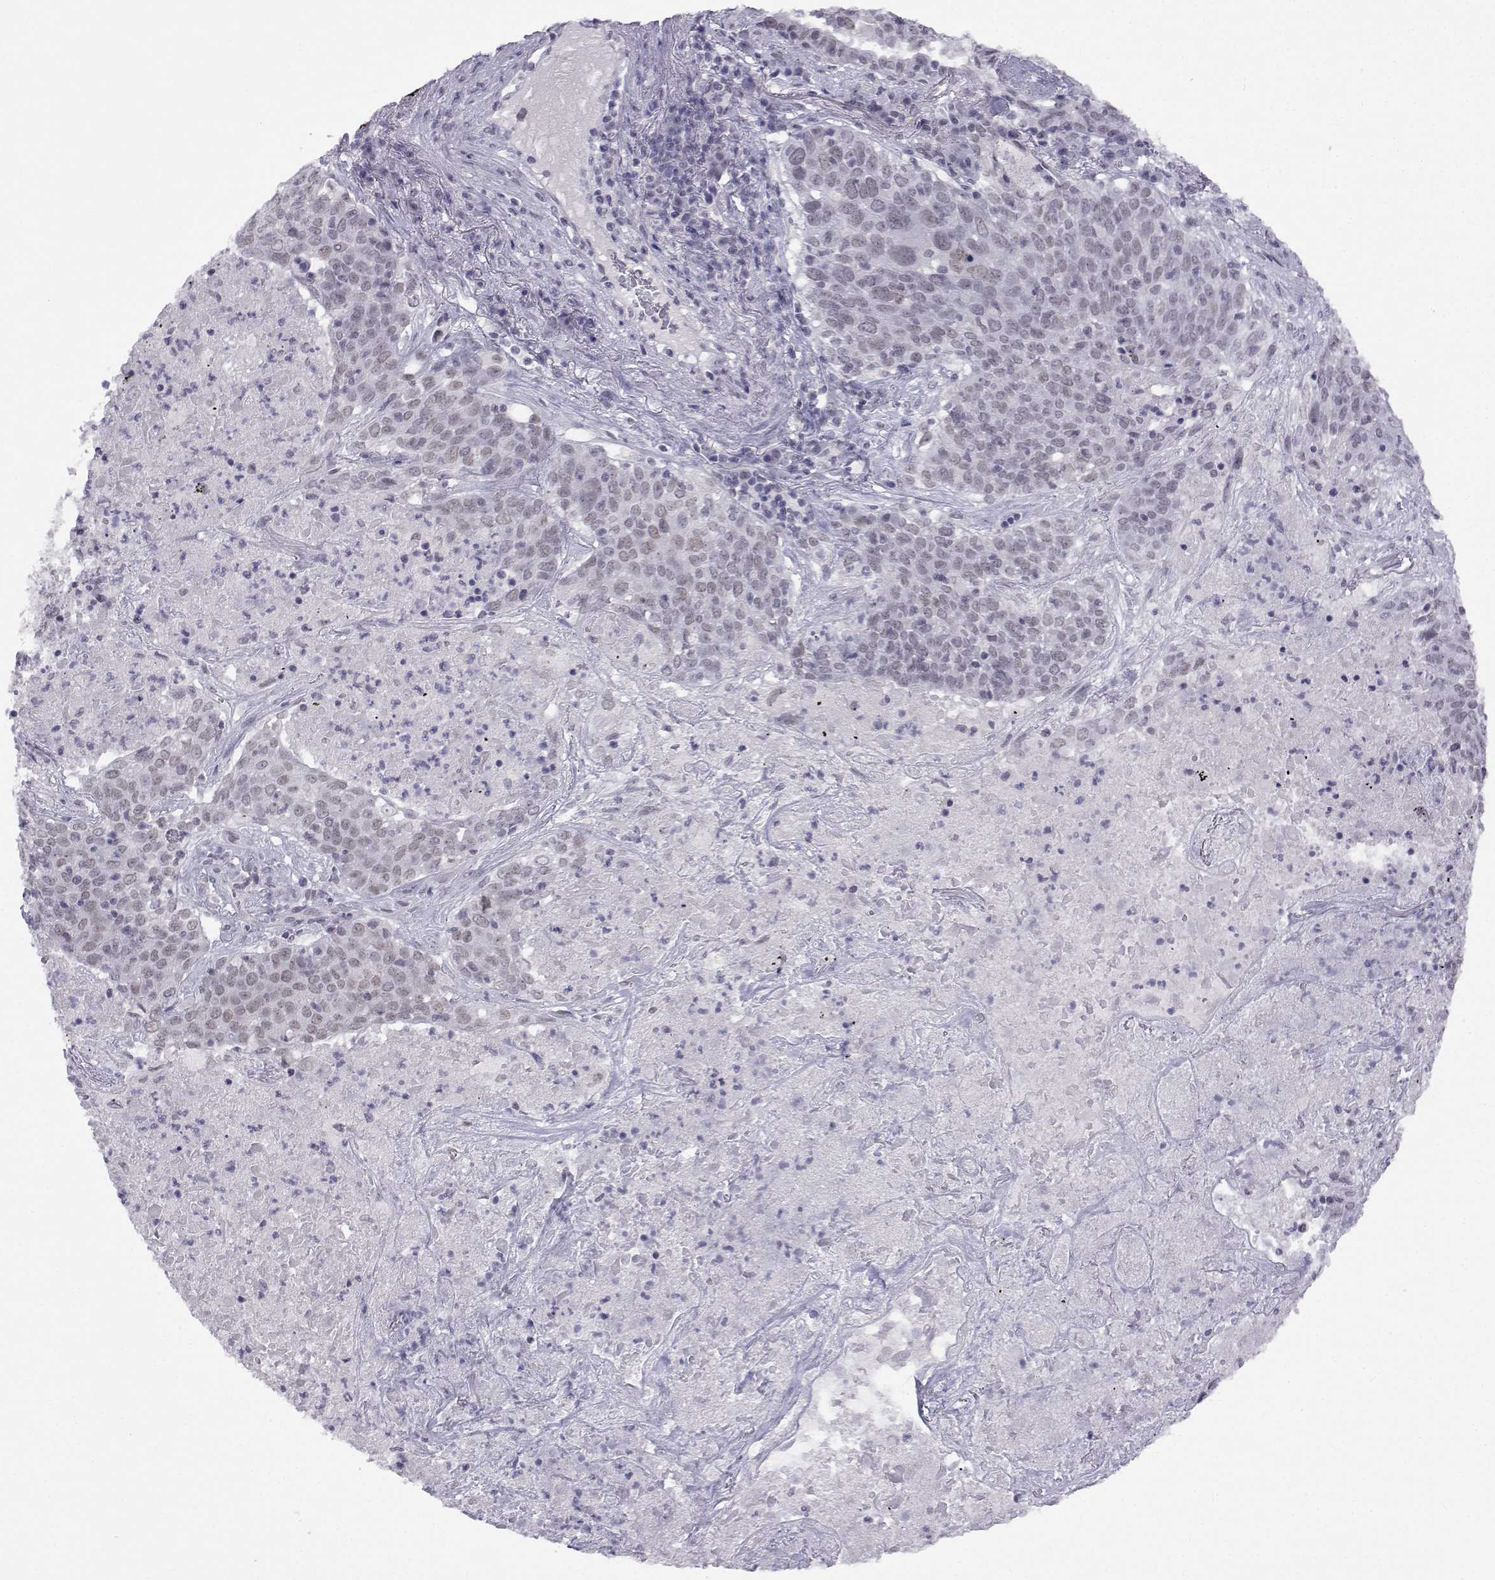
{"staining": {"intensity": "negative", "quantity": "none", "location": "none"}, "tissue": "lung cancer", "cell_type": "Tumor cells", "image_type": "cancer", "snomed": [{"axis": "morphology", "description": "Squamous cell carcinoma, NOS"}, {"axis": "topography", "description": "Lung"}], "caption": "The histopathology image demonstrates no significant staining in tumor cells of lung squamous cell carcinoma.", "gene": "MED26", "patient": {"sex": "male", "age": 82}}